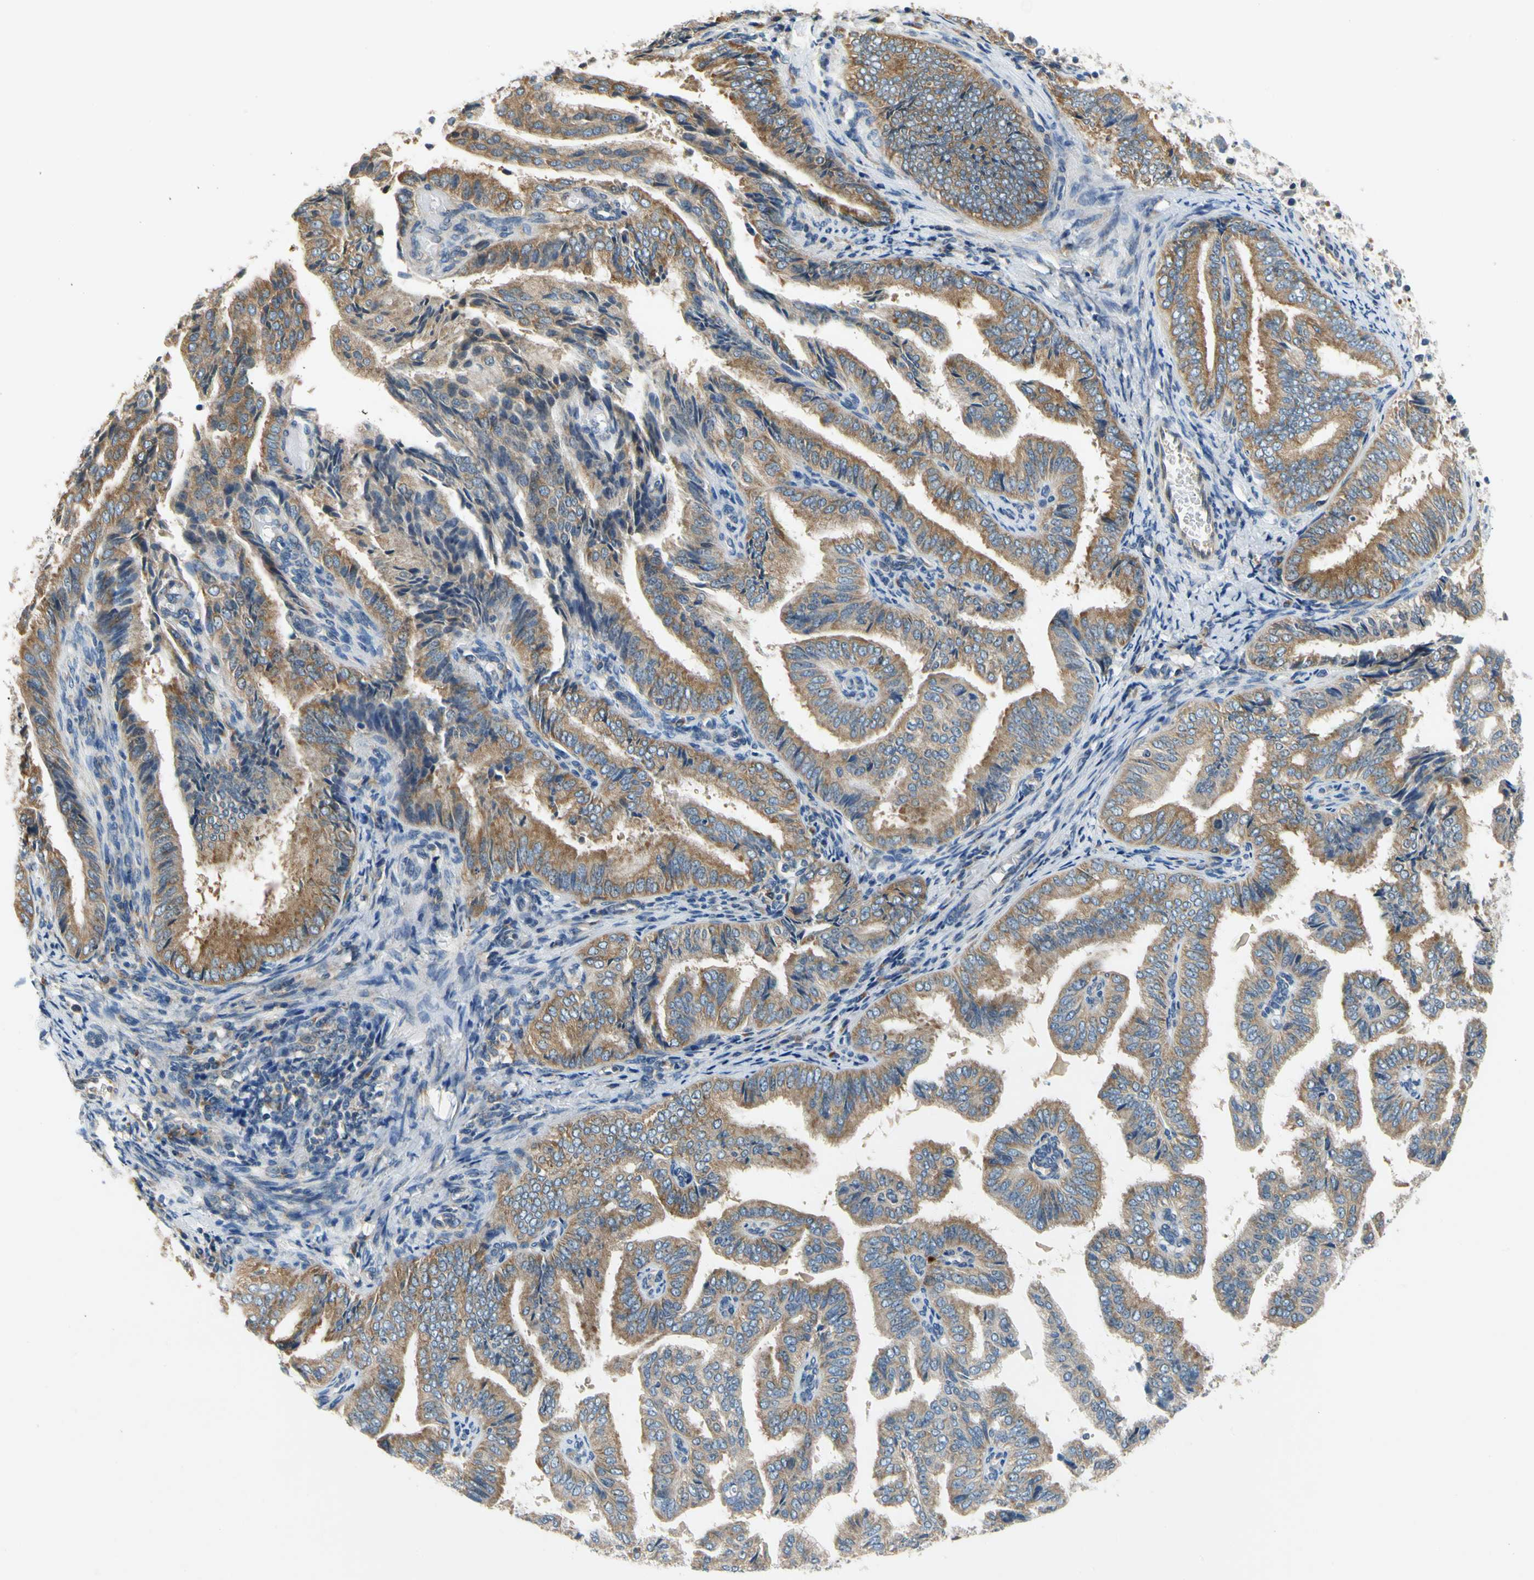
{"staining": {"intensity": "moderate", "quantity": ">75%", "location": "cytoplasmic/membranous"}, "tissue": "endometrial cancer", "cell_type": "Tumor cells", "image_type": "cancer", "snomed": [{"axis": "morphology", "description": "Adenocarcinoma, NOS"}, {"axis": "topography", "description": "Endometrium"}], "caption": "Protein staining displays moderate cytoplasmic/membranous positivity in approximately >75% of tumor cells in endometrial adenocarcinoma. The protein of interest is stained brown, and the nuclei are stained in blue (DAB IHC with brightfield microscopy, high magnification).", "gene": "LRRC47", "patient": {"sex": "female", "age": 58}}